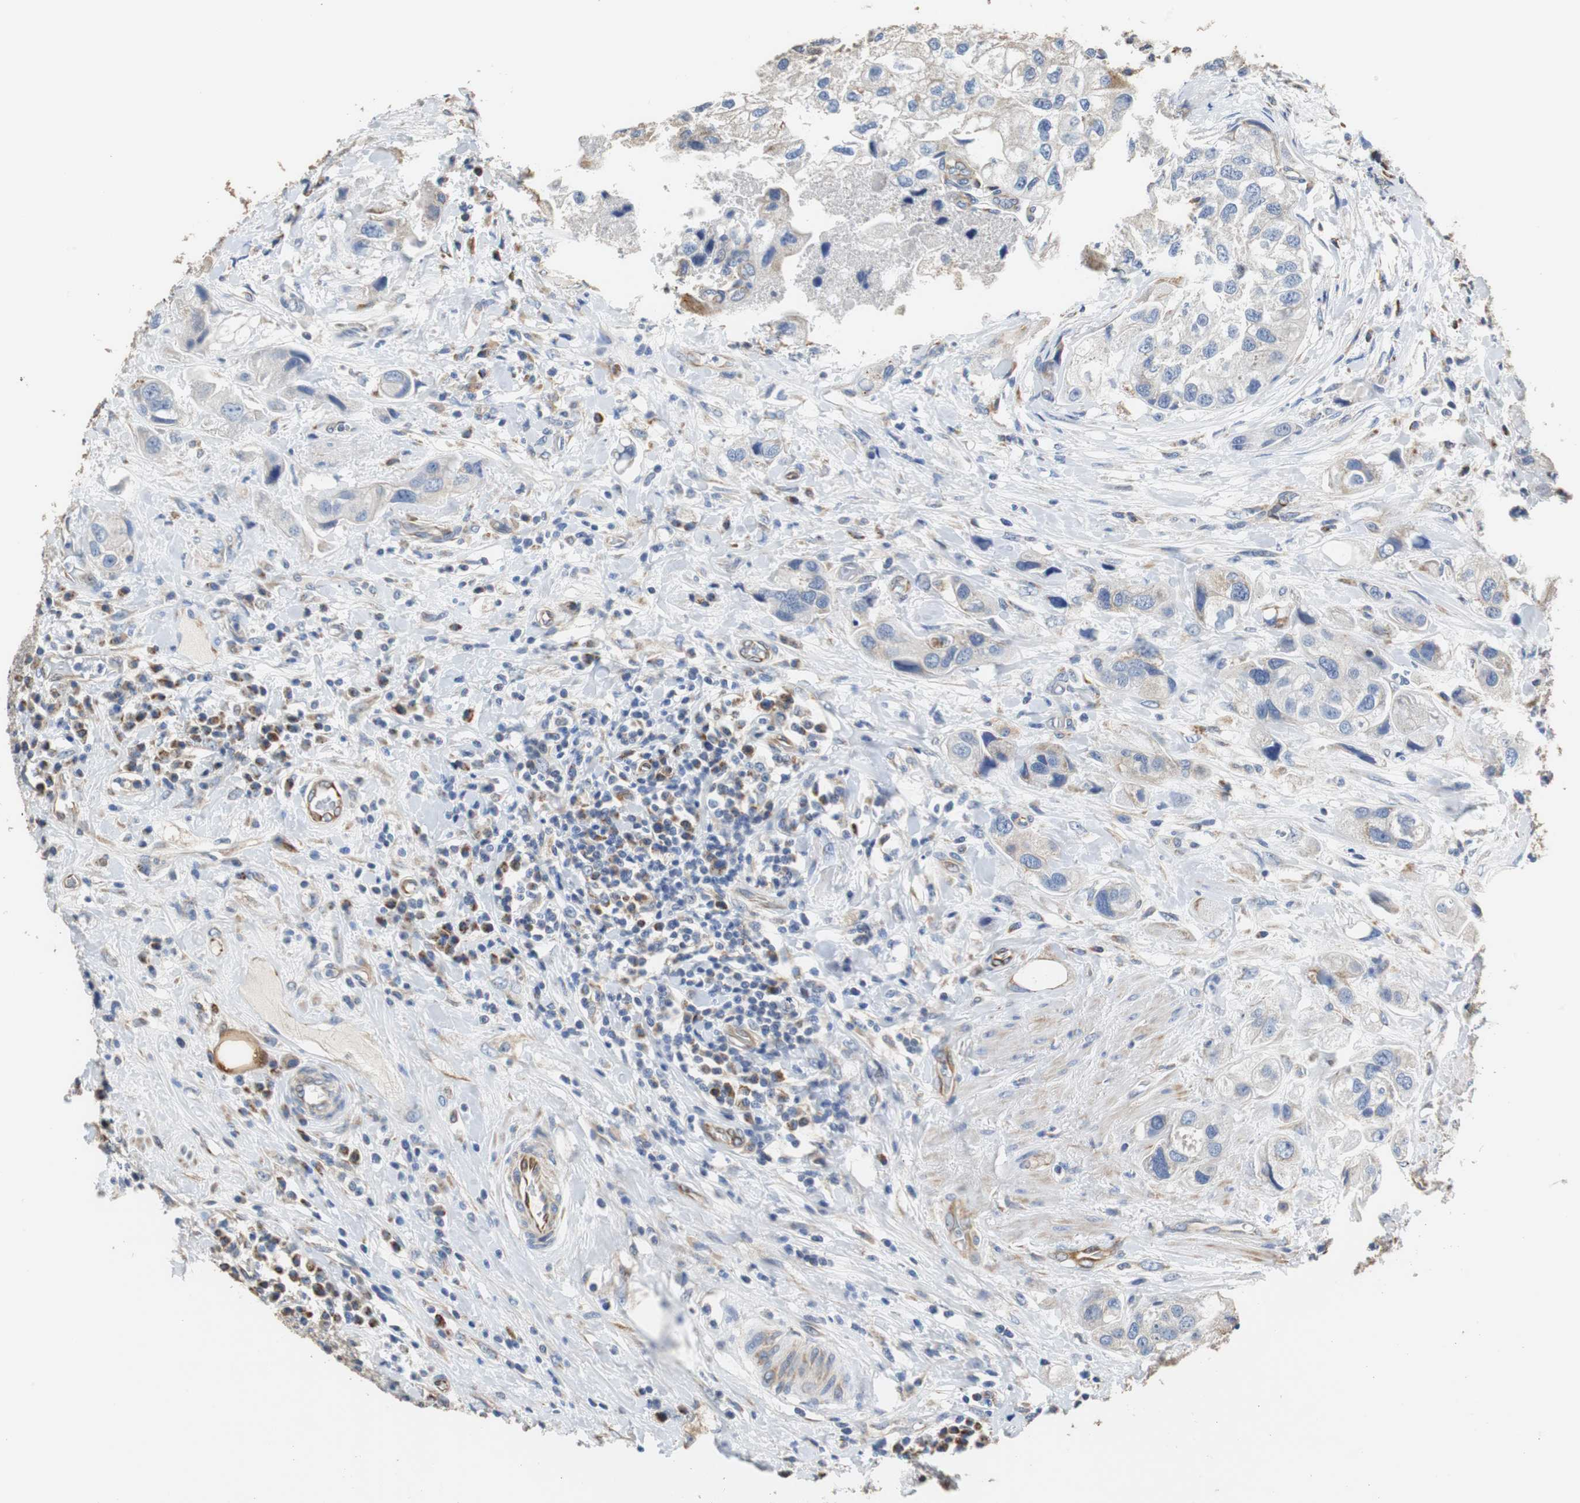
{"staining": {"intensity": "negative", "quantity": "none", "location": "none"}, "tissue": "urothelial cancer", "cell_type": "Tumor cells", "image_type": "cancer", "snomed": [{"axis": "morphology", "description": "Urothelial carcinoma, High grade"}, {"axis": "topography", "description": "Urinary bladder"}], "caption": "Immunohistochemistry (IHC) image of neoplastic tissue: urothelial cancer stained with DAB (3,3'-diaminobenzidine) demonstrates no significant protein expression in tumor cells.", "gene": "PCK1", "patient": {"sex": "female", "age": 64}}